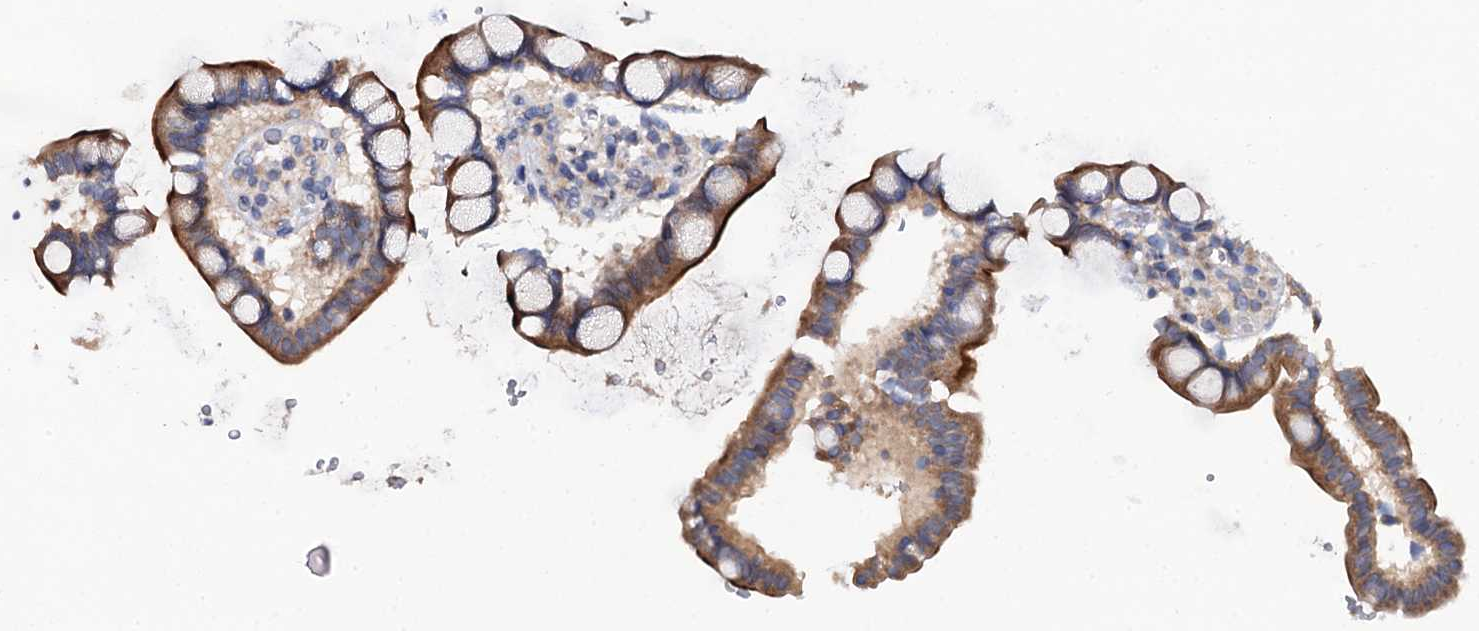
{"staining": {"intensity": "moderate", "quantity": ">75%", "location": "cytoplasmic/membranous"}, "tissue": "small intestine", "cell_type": "Glandular cells", "image_type": "normal", "snomed": [{"axis": "morphology", "description": "Normal tissue, NOS"}, {"axis": "topography", "description": "Smooth muscle"}, {"axis": "topography", "description": "Small intestine"}], "caption": "Protein staining of benign small intestine reveals moderate cytoplasmic/membranous positivity in approximately >75% of glandular cells. The staining was performed using DAB (3,3'-diaminobenzidine), with brown indicating positive protein expression. Nuclei are stained blue with hematoxylin.", "gene": "MRPL48", "patient": {"sex": "female", "age": 84}}